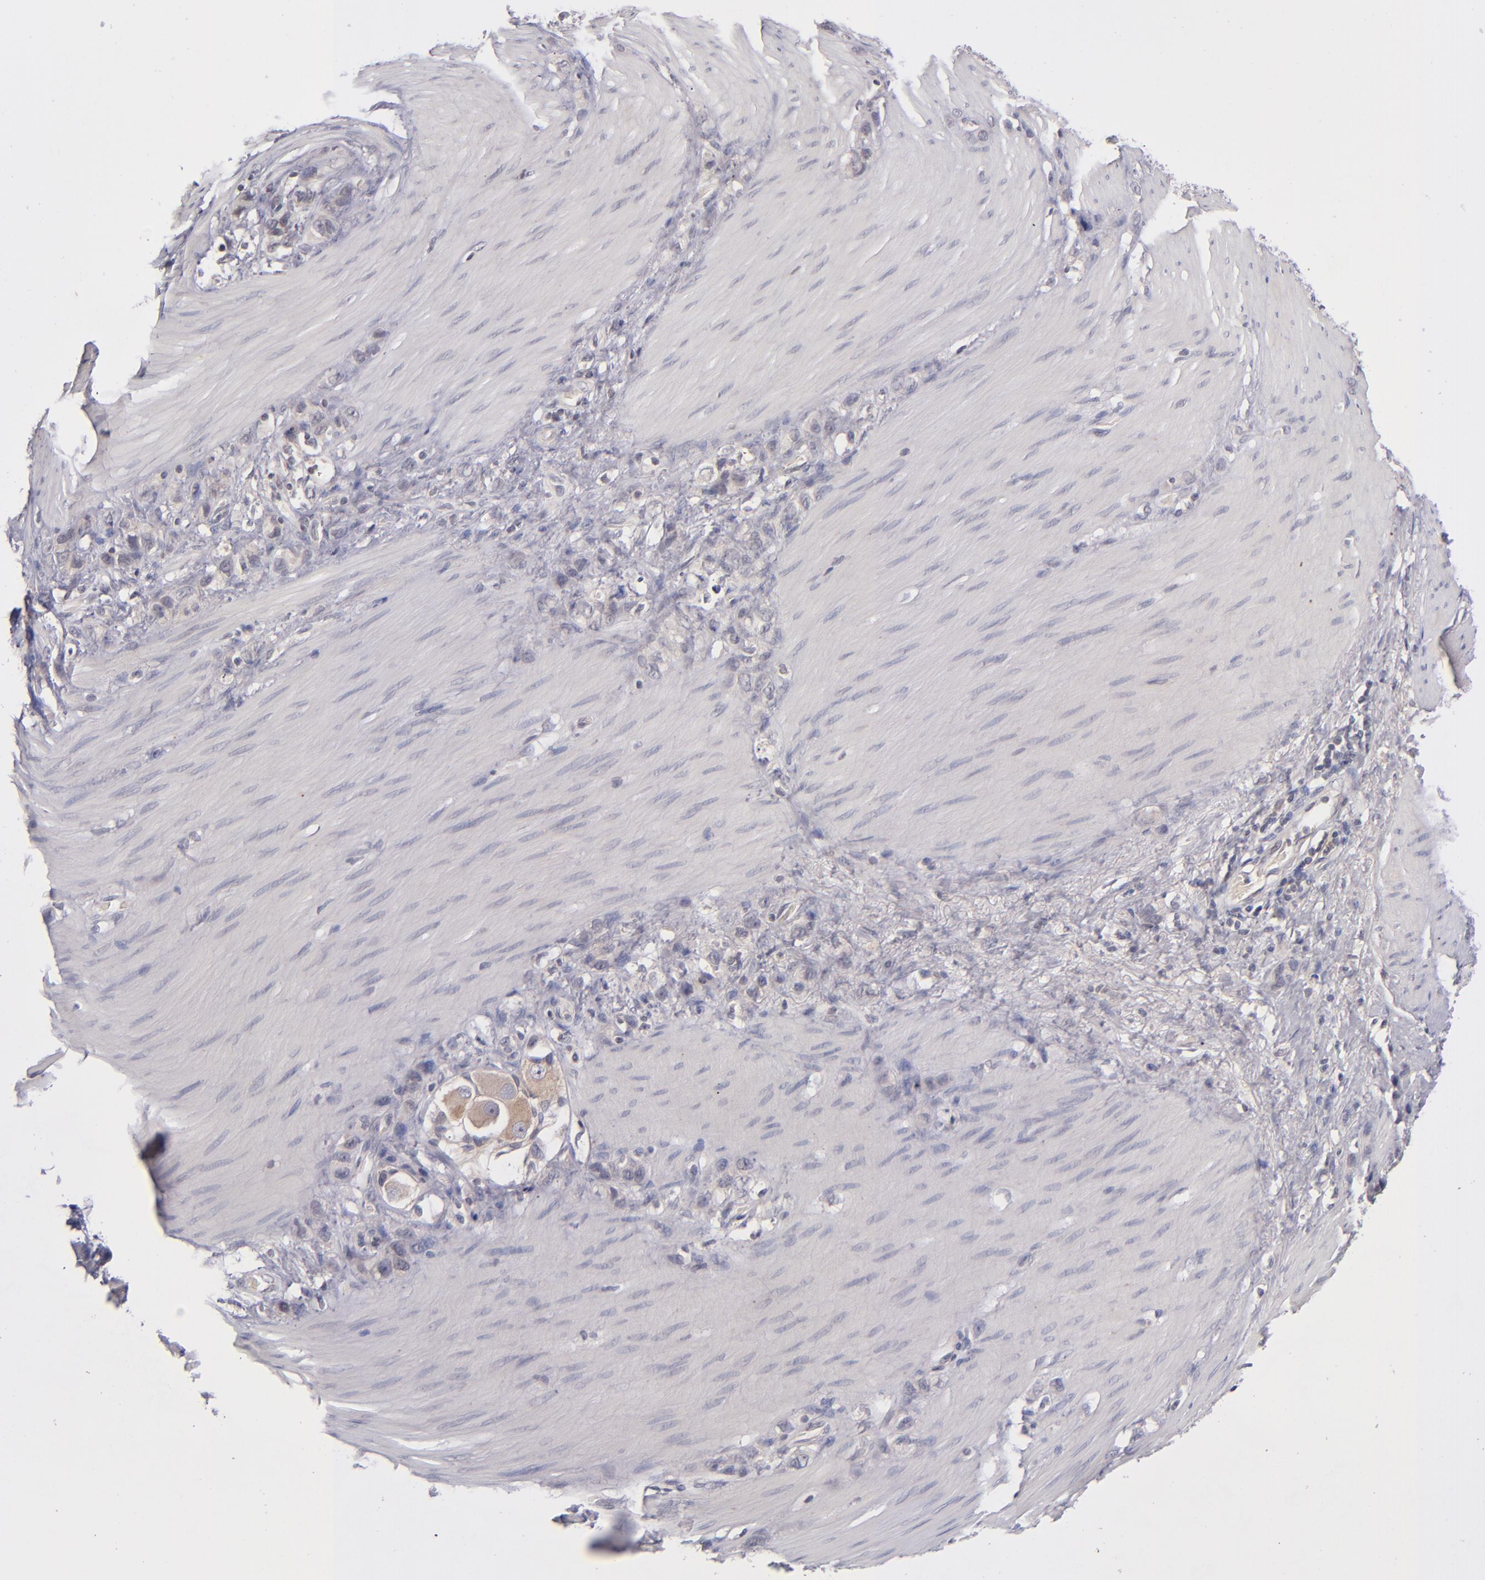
{"staining": {"intensity": "negative", "quantity": "none", "location": "none"}, "tissue": "stomach cancer", "cell_type": "Tumor cells", "image_type": "cancer", "snomed": [{"axis": "morphology", "description": "Normal tissue, NOS"}, {"axis": "morphology", "description": "Adenocarcinoma, NOS"}, {"axis": "morphology", "description": "Adenocarcinoma, High grade"}, {"axis": "topography", "description": "Stomach, upper"}, {"axis": "topography", "description": "Stomach"}], "caption": "Micrograph shows no protein staining in tumor cells of stomach high-grade adenocarcinoma tissue.", "gene": "TSC2", "patient": {"sex": "female", "age": 65}}